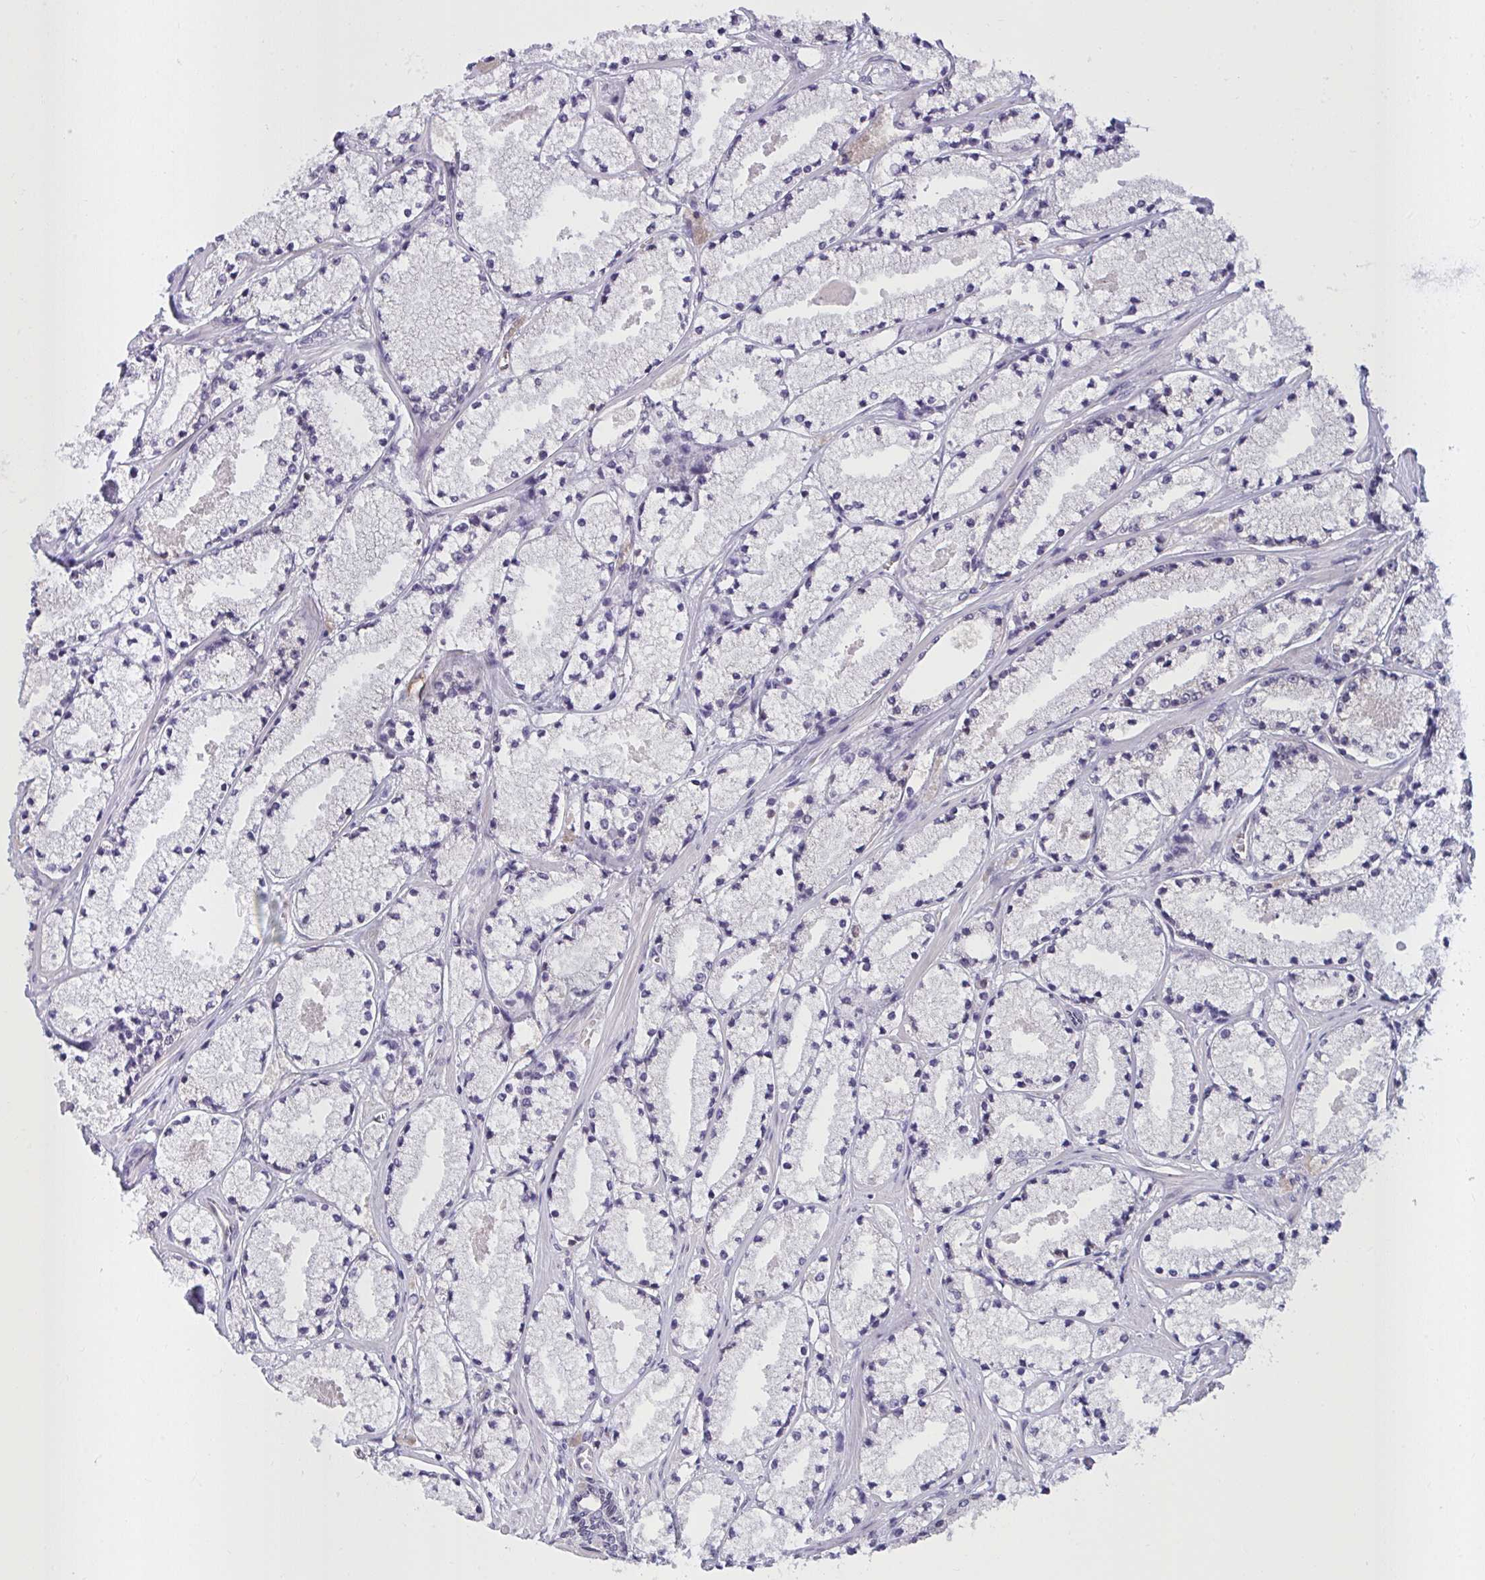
{"staining": {"intensity": "negative", "quantity": "none", "location": "none"}, "tissue": "prostate cancer", "cell_type": "Tumor cells", "image_type": "cancer", "snomed": [{"axis": "morphology", "description": "Adenocarcinoma, High grade"}, {"axis": "topography", "description": "Prostate"}], "caption": "The photomicrograph displays no staining of tumor cells in prostate adenocarcinoma (high-grade).", "gene": "SEMA6B", "patient": {"sex": "male", "age": 63}}